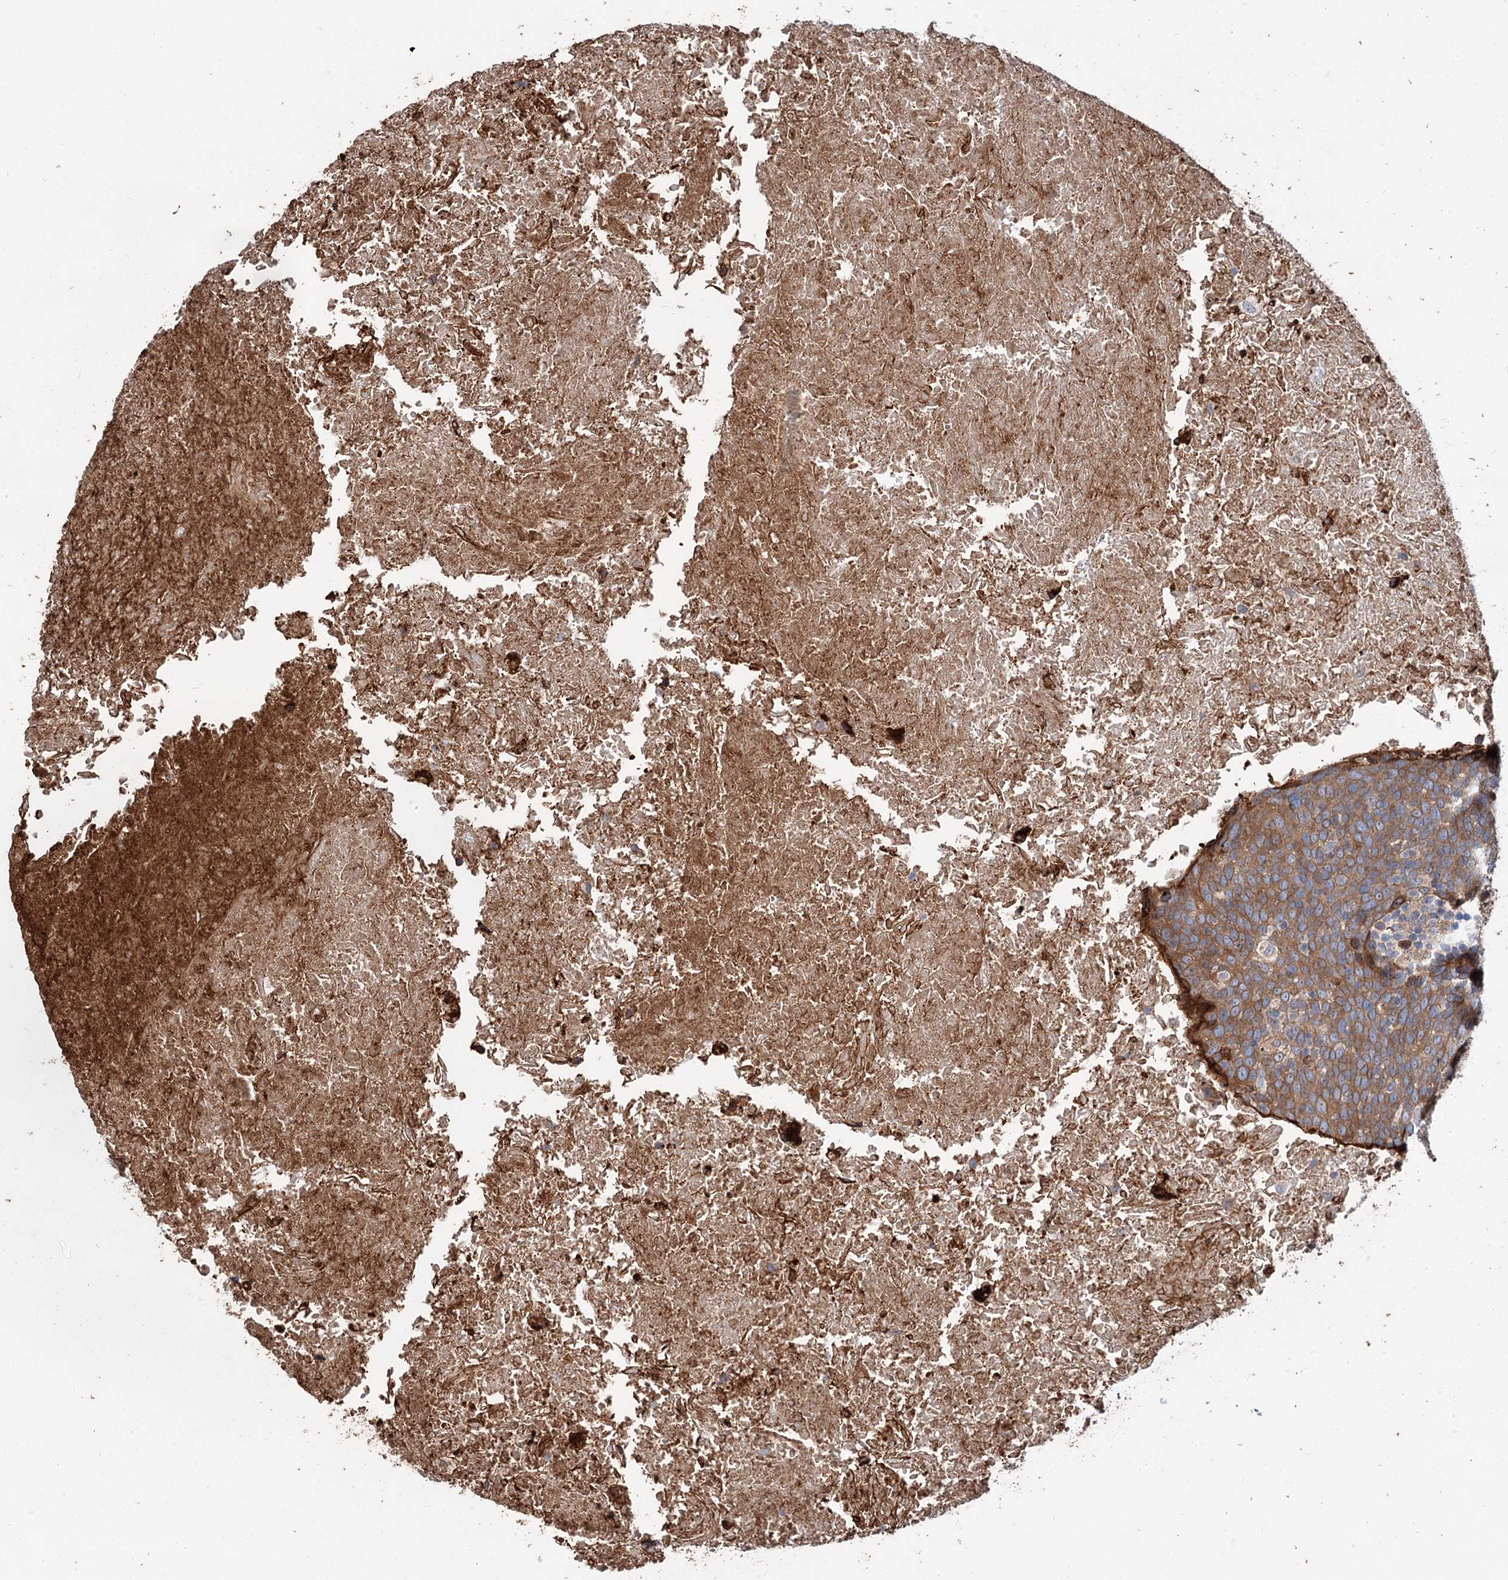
{"staining": {"intensity": "moderate", "quantity": ">75%", "location": "cytoplasmic/membranous"}, "tissue": "head and neck cancer", "cell_type": "Tumor cells", "image_type": "cancer", "snomed": [{"axis": "morphology", "description": "Squamous cell carcinoma, NOS"}, {"axis": "morphology", "description": "Squamous cell carcinoma, metastatic, NOS"}, {"axis": "topography", "description": "Lymph node"}, {"axis": "topography", "description": "Head-Neck"}], "caption": "Brown immunohistochemical staining in head and neck cancer demonstrates moderate cytoplasmic/membranous positivity in about >75% of tumor cells.", "gene": "PTDSS2", "patient": {"sex": "male", "age": 62}}